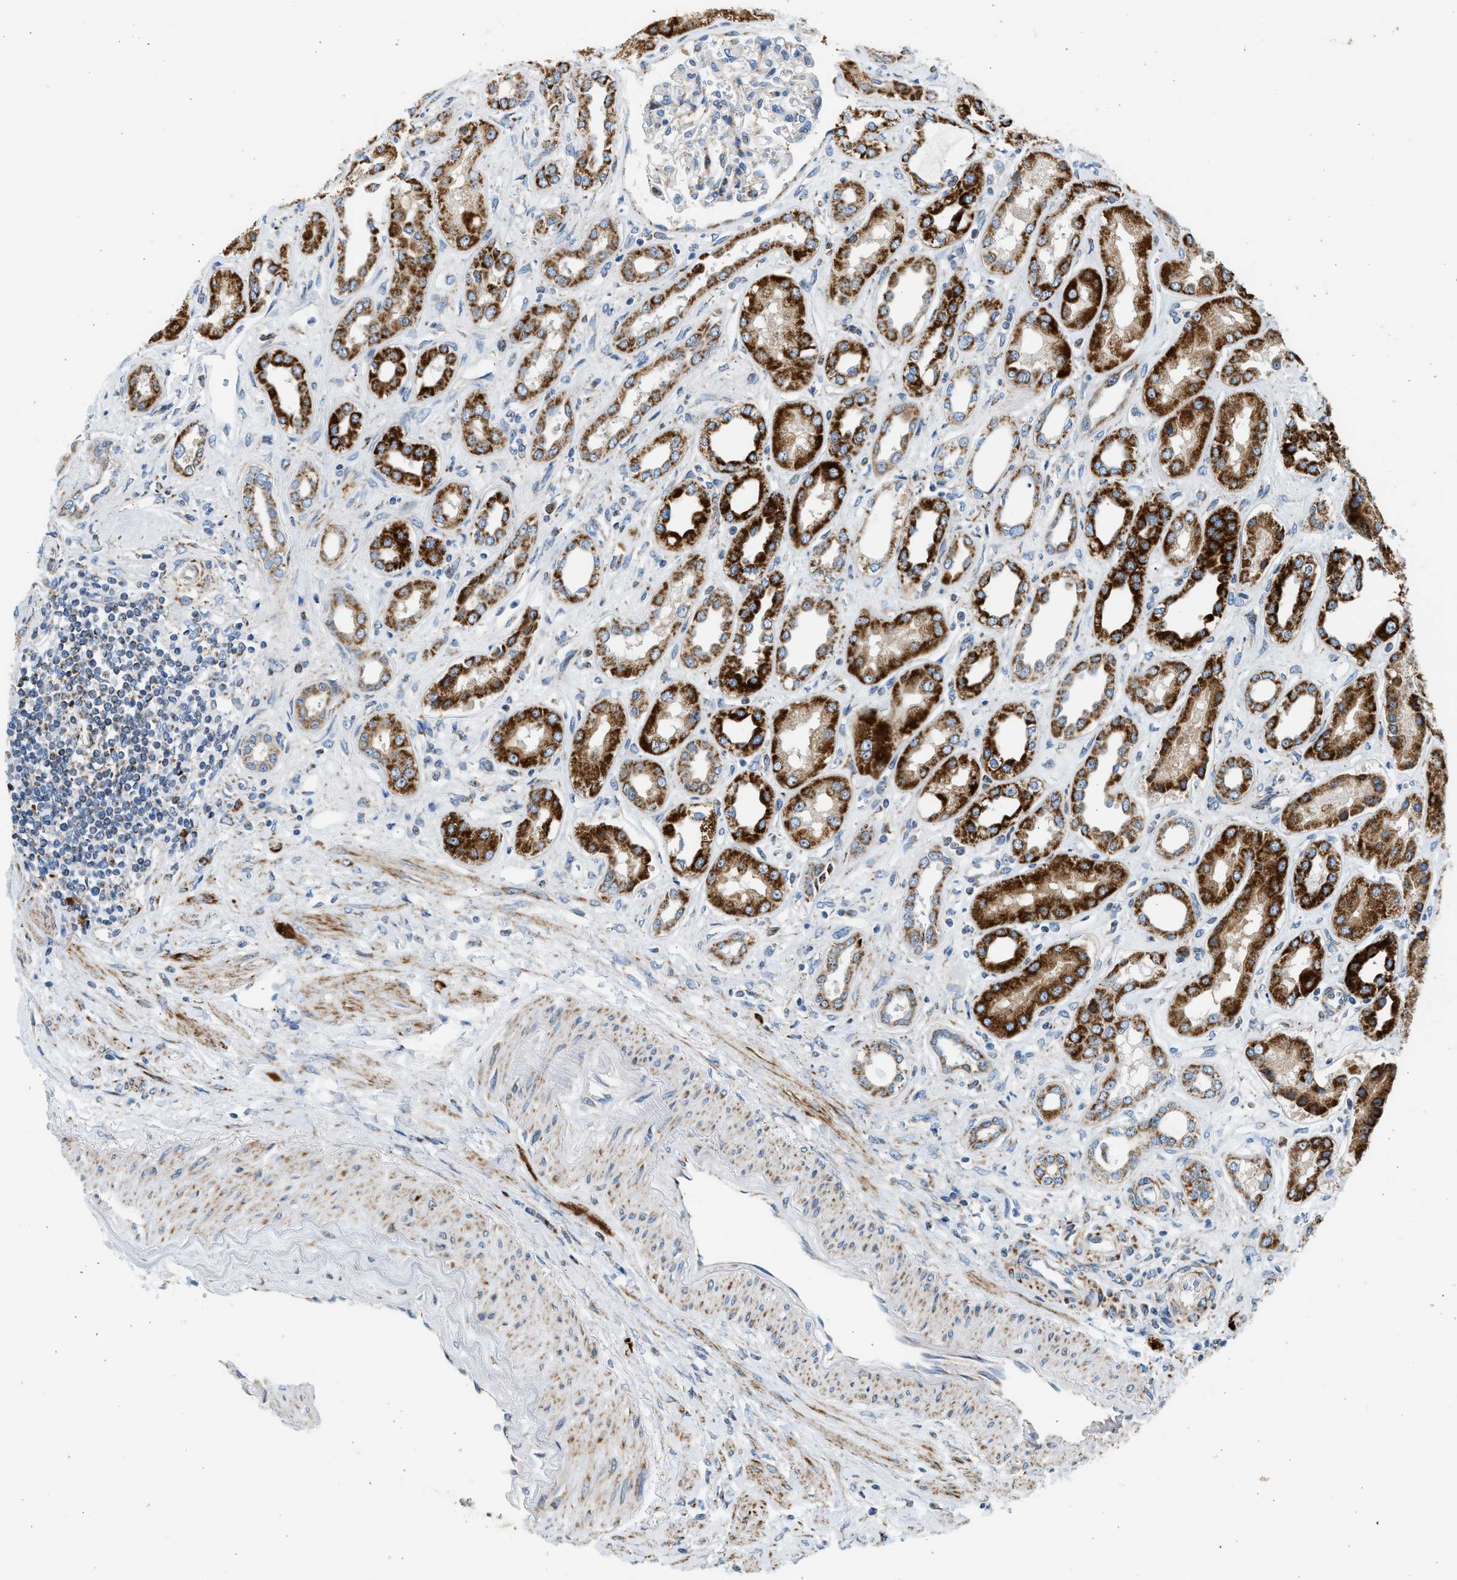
{"staining": {"intensity": "moderate", "quantity": "25%-75%", "location": "cytoplasmic/membranous"}, "tissue": "kidney", "cell_type": "Cells in glomeruli", "image_type": "normal", "snomed": [{"axis": "morphology", "description": "Normal tissue, NOS"}, {"axis": "topography", "description": "Kidney"}], "caption": "Moderate cytoplasmic/membranous expression is identified in about 25%-75% of cells in glomeruli in benign kidney. The staining was performed using DAB (3,3'-diaminobenzidine) to visualize the protein expression in brown, while the nuclei were stained in blue with hematoxylin (Magnification: 20x).", "gene": "KCNMB3", "patient": {"sex": "male", "age": 59}}